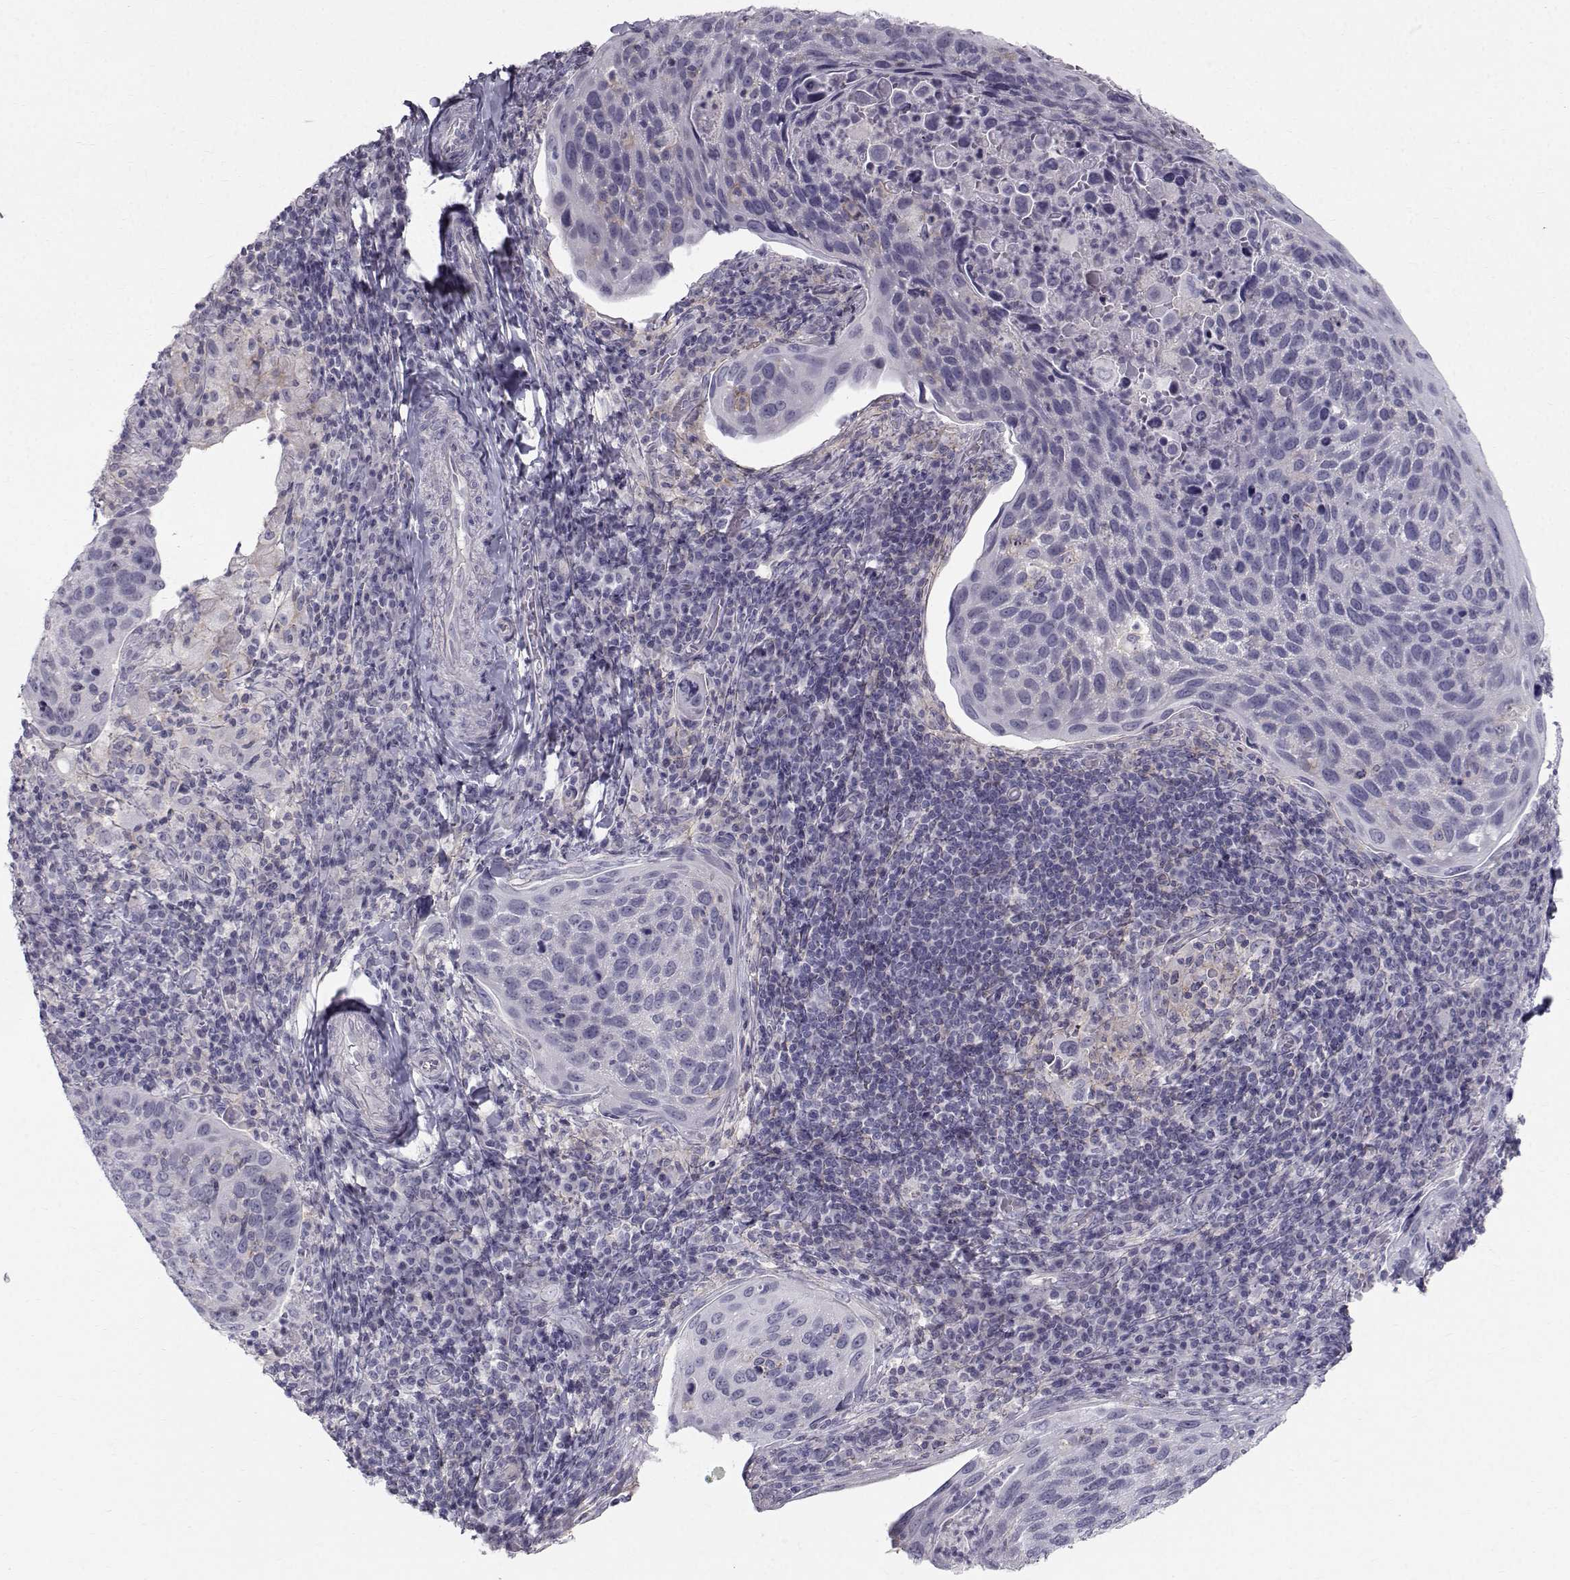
{"staining": {"intensity": "negative", "quantity": "none", "location": "none"}, "tissue": "cervical cancer", "cell_type": "Tumor cells", "image_type": "cancer", "snomed": [{"axis": "morphology", "description": "Squamous cell carcinoma, NOS"}, {"axis": "topography", "description": "Cervix"}], "caption": "Tumor cells are negative for brown protein staining in cervical cancer (squamous cell carcinoma). (Immunohistochemistry, brightfield microscopy, high magnification).", "gene": "SPDYE4", "patient": {"sex": "female", "age": 54}}